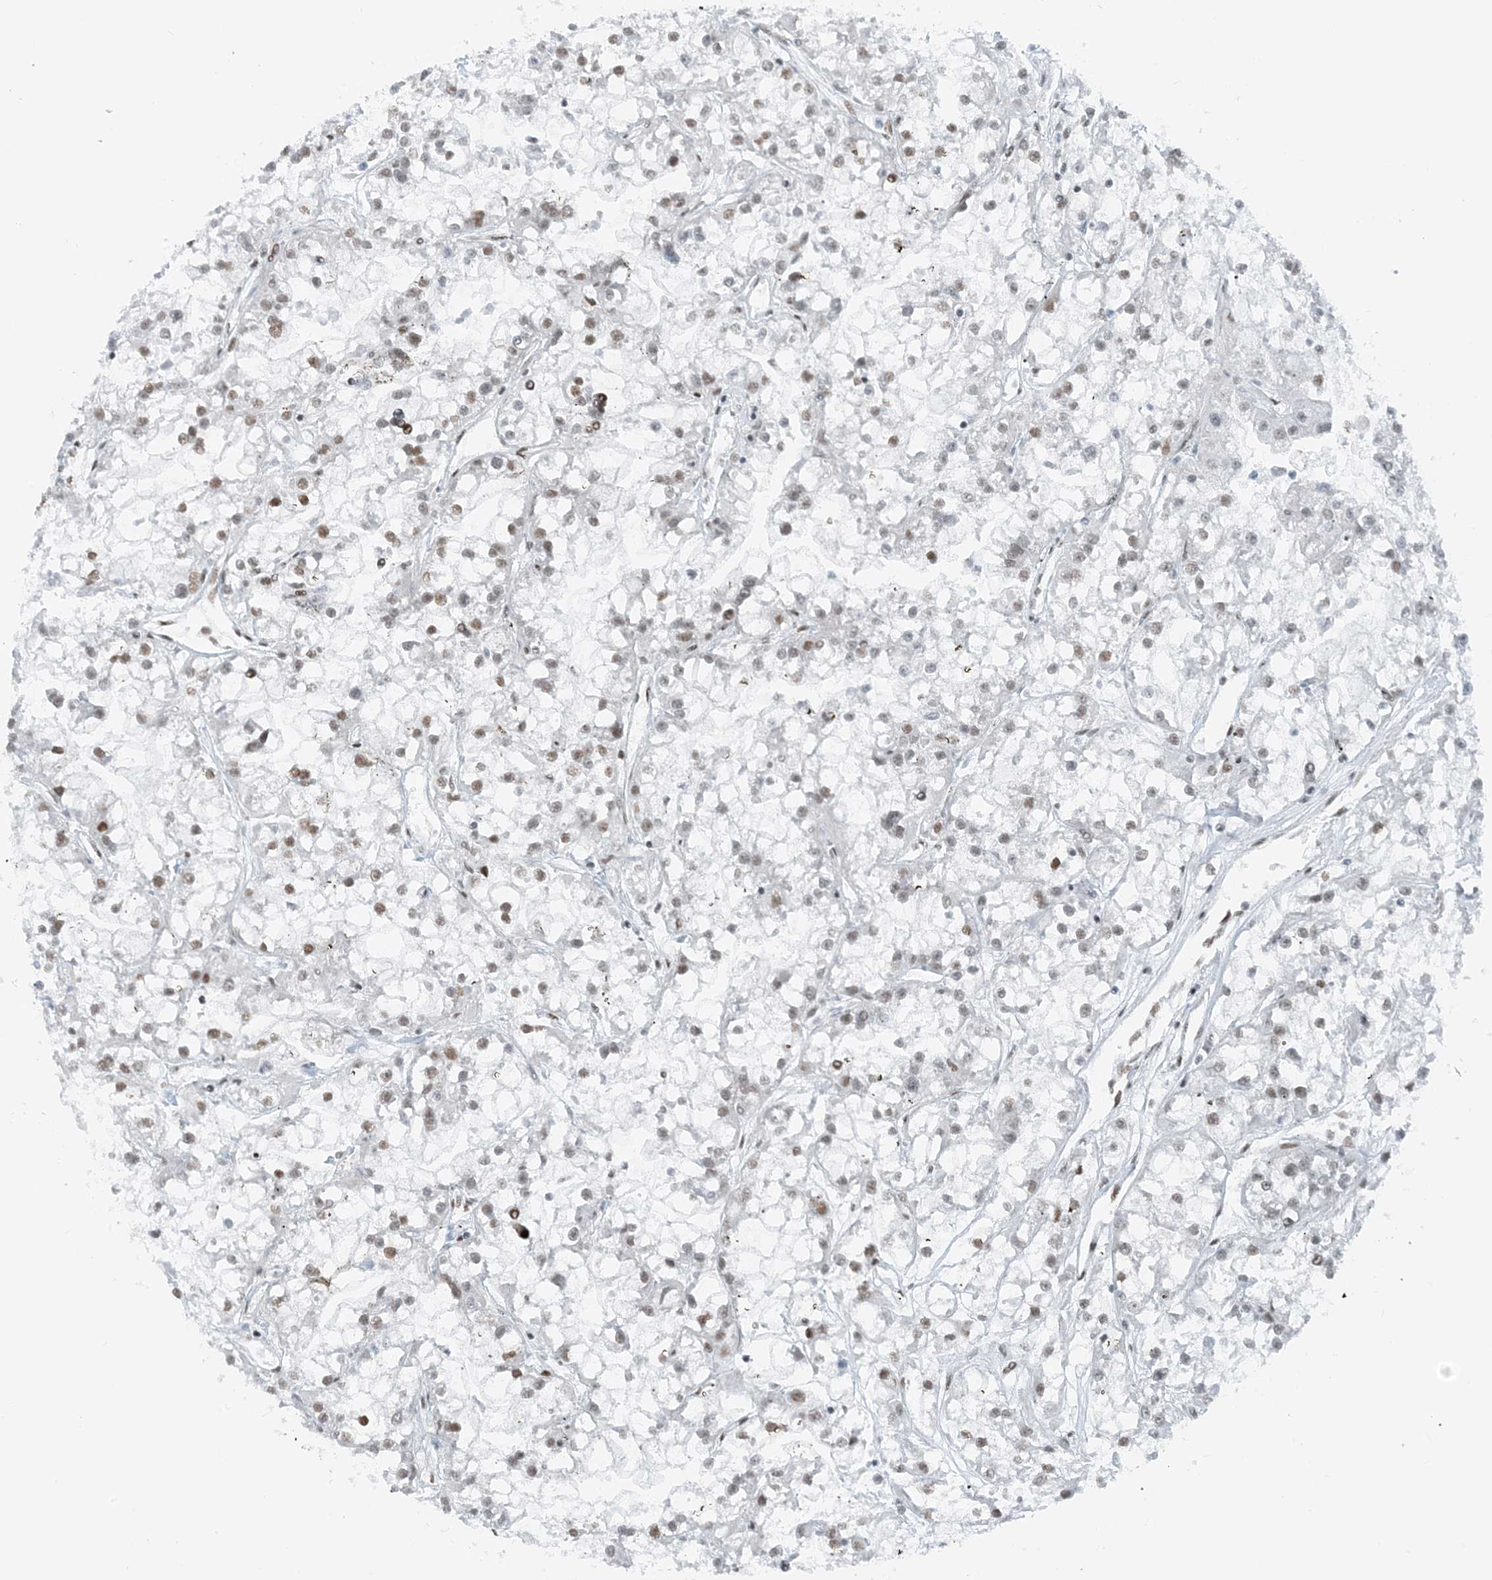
{"staining": {"intensity": "weak", "quantity": ">75%", "location": "nuclear"}, "tissue": "renal cancer", "cell_type": "Tumor cells", "image_type": "cancer", "snomed": [{"axis": "morphology", "description": "Adenocarcinoma, NOS"}, {"axis": "topography", "description": "Kidney"}], "caption": "This image shows immunohistochemistry staining of renal adenocarcinoma, with low weak nuclear positivity in approximately >75% of tumor cells.", "gene": "ZNF500", "patient": {"sex": "female", "age": 52}}